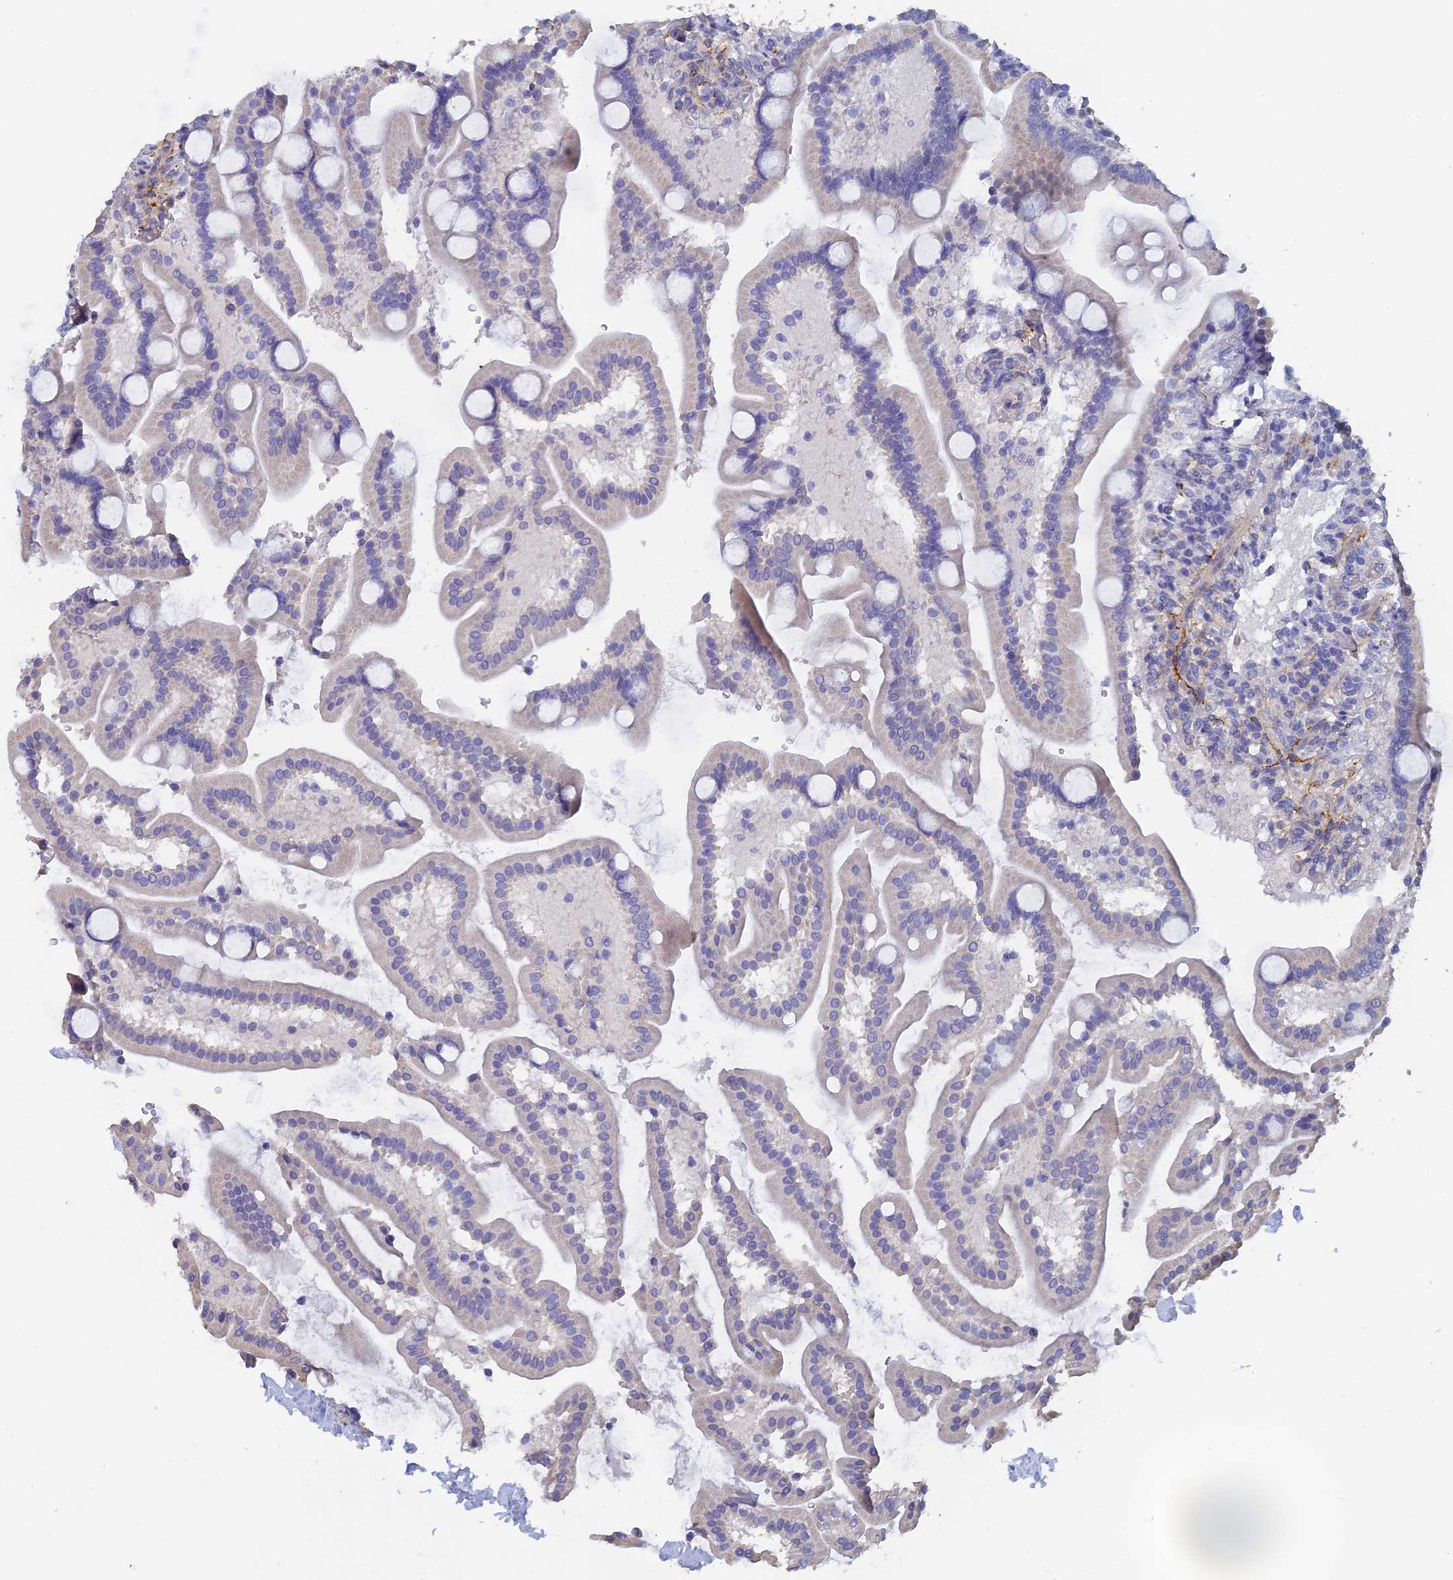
{"staining": {"intensity": "weak", "quantity": "<25%", "location": "cytoplasmic/membranous"}, "tissue": "duodenum", "cell_type": "Glandular cells", "image_type": "normal", "snomed": [{"axis": "morphology", "description": "Normal tissue, NOS"}, {"axis": "topography", "description": "Duodenum"}], "caption": "This is an immunohistochemistry (IHC) histopathology image of benign duodenum. There is no positivity in glandular cells.", "gene": "PCDHA5", "patient": {"sex": "male", "age": 55}}